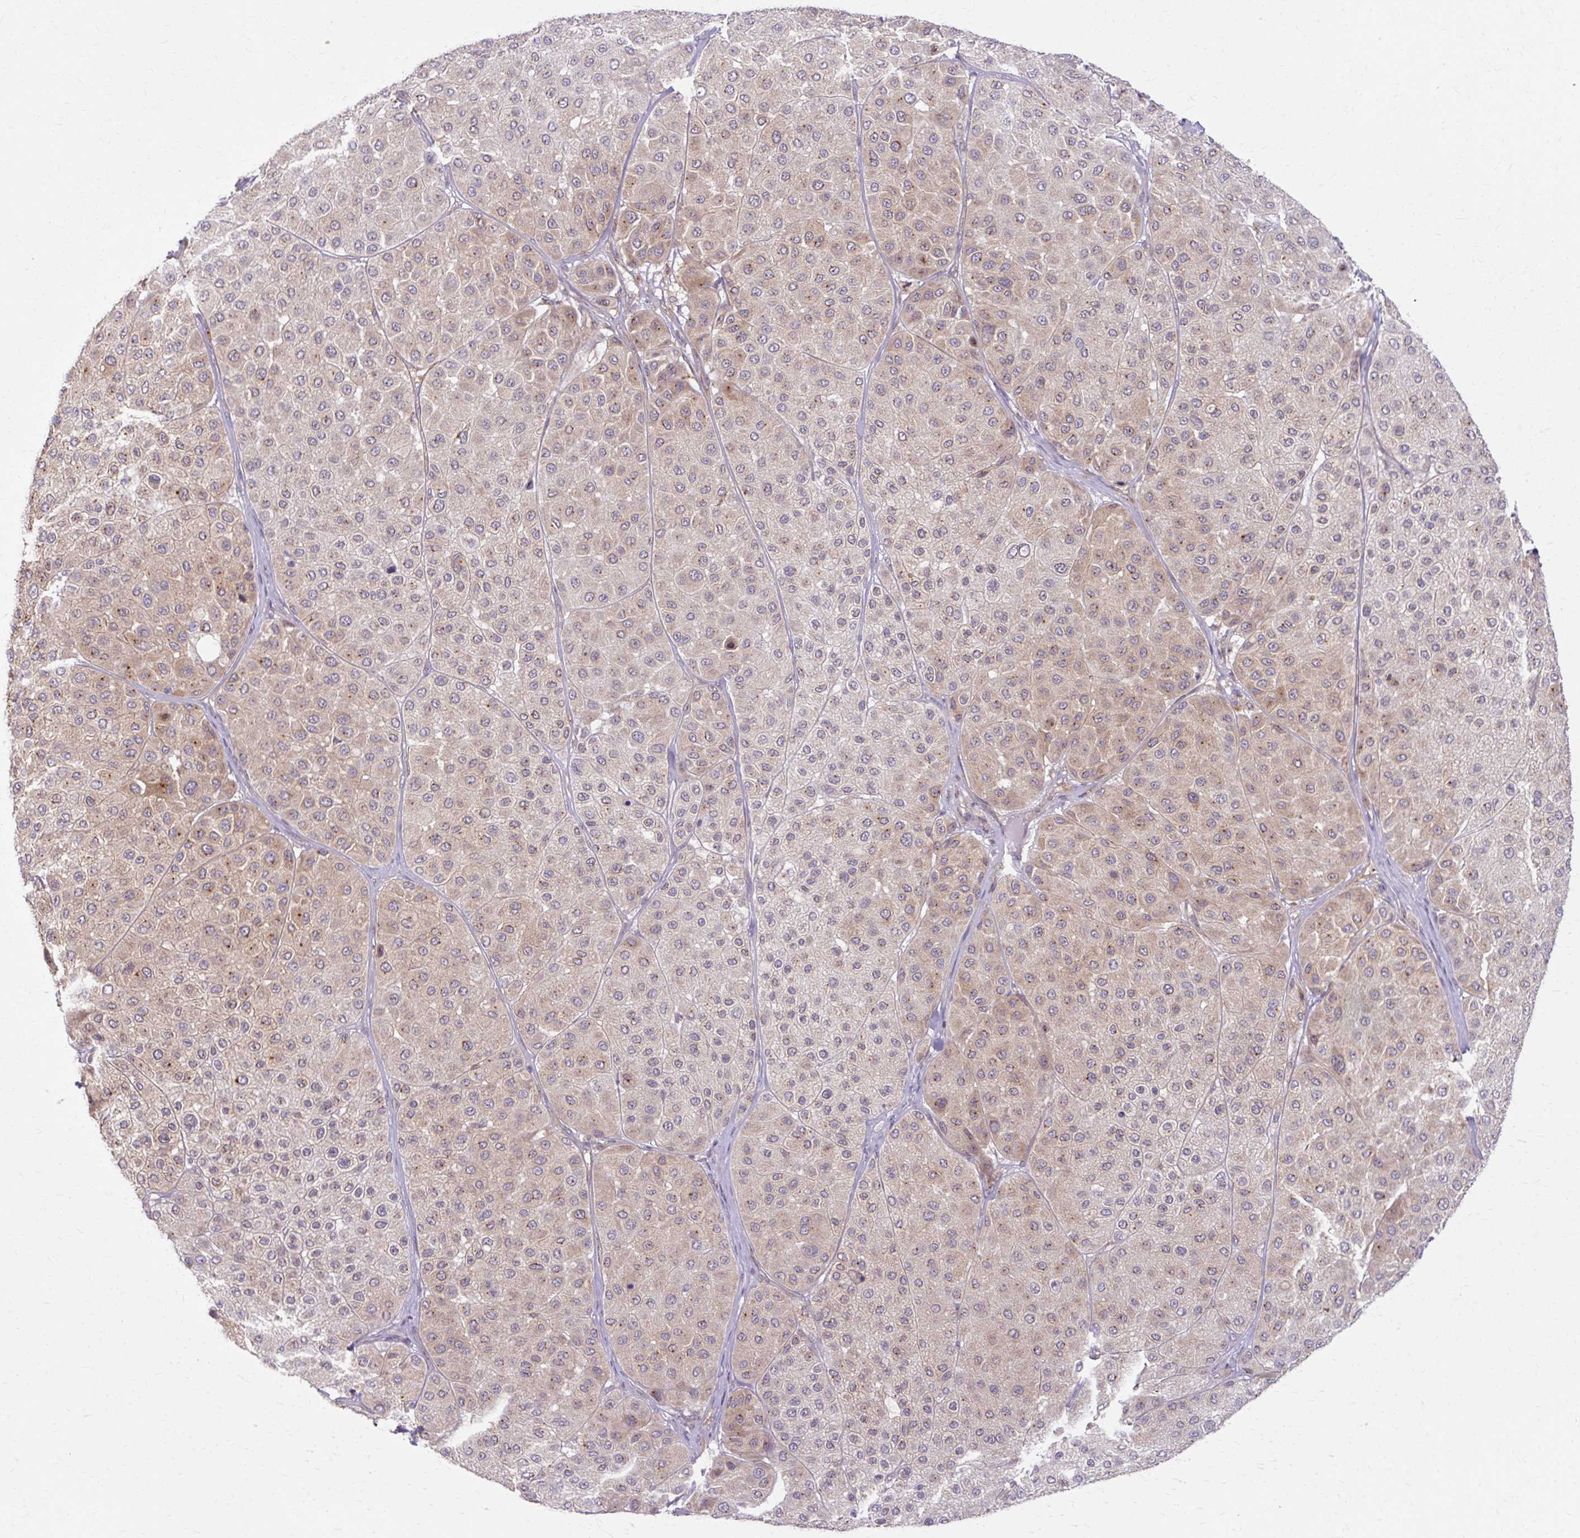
{"staining": {"intensity": "weak", "quantity": ">75%", "location": "cytoplasmic/membranous"}, "tissue": "melanoma", "cell_type": "Tumor cells", "image_type": "cancer", "snomed": [{"axis": "morphology", "description": "Malignant melanoma, Metastatic site"}, {"axis": "topography", "description": "Smooth muscle"}], "caption": "High-power microscopy captured an immunohistochemistry micrograph of melanoma, revealing weak cytoplasmic/membranous staining in about >75% of tumor cells.", "gene": "MZT2B", "patient": {"sex": "male", "age": 41}}